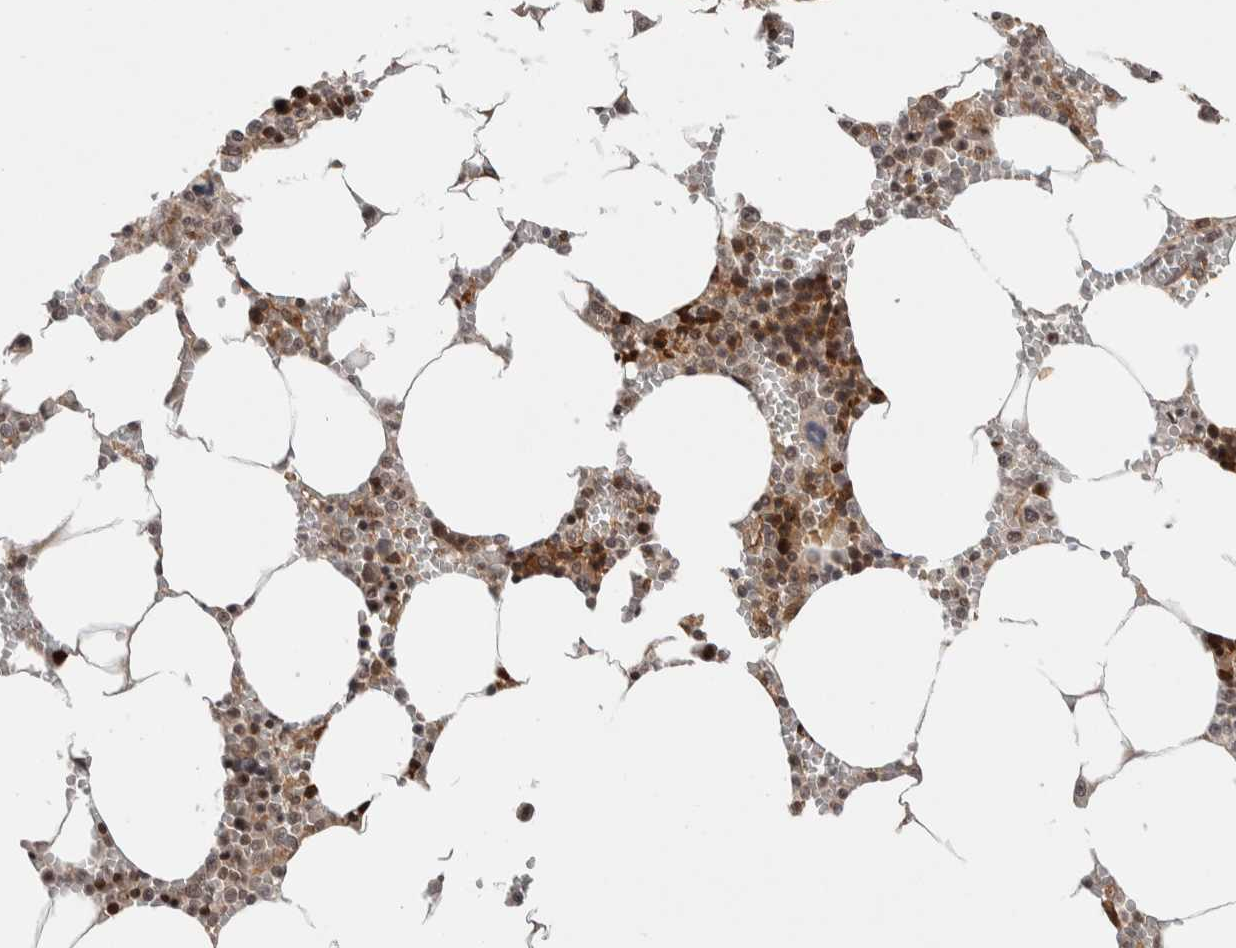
{"staining": {"intensity": "moderate", "quantity": "25%-75%", "location": "cytoplasmic/membranous,nuclear"}, "tissue": "bone marrow", "cell_type": "Hematopoietic cells", "image_type": "normal", "snomed": [{"axis": "morphology", "description": "Normal tissue, NOS"}, {"axis": "topography", "description": "Bone marrow"}], "caption": "Immunohistochemical staining of normal bone marrow demonstrates medium levels of moderate cytoplasmic/membranous,nuclear staining in approximately 25%-75% of hematopoietic cells.", "gene": "KCNK1", "patient": {"sex": "male", "age": 70}}